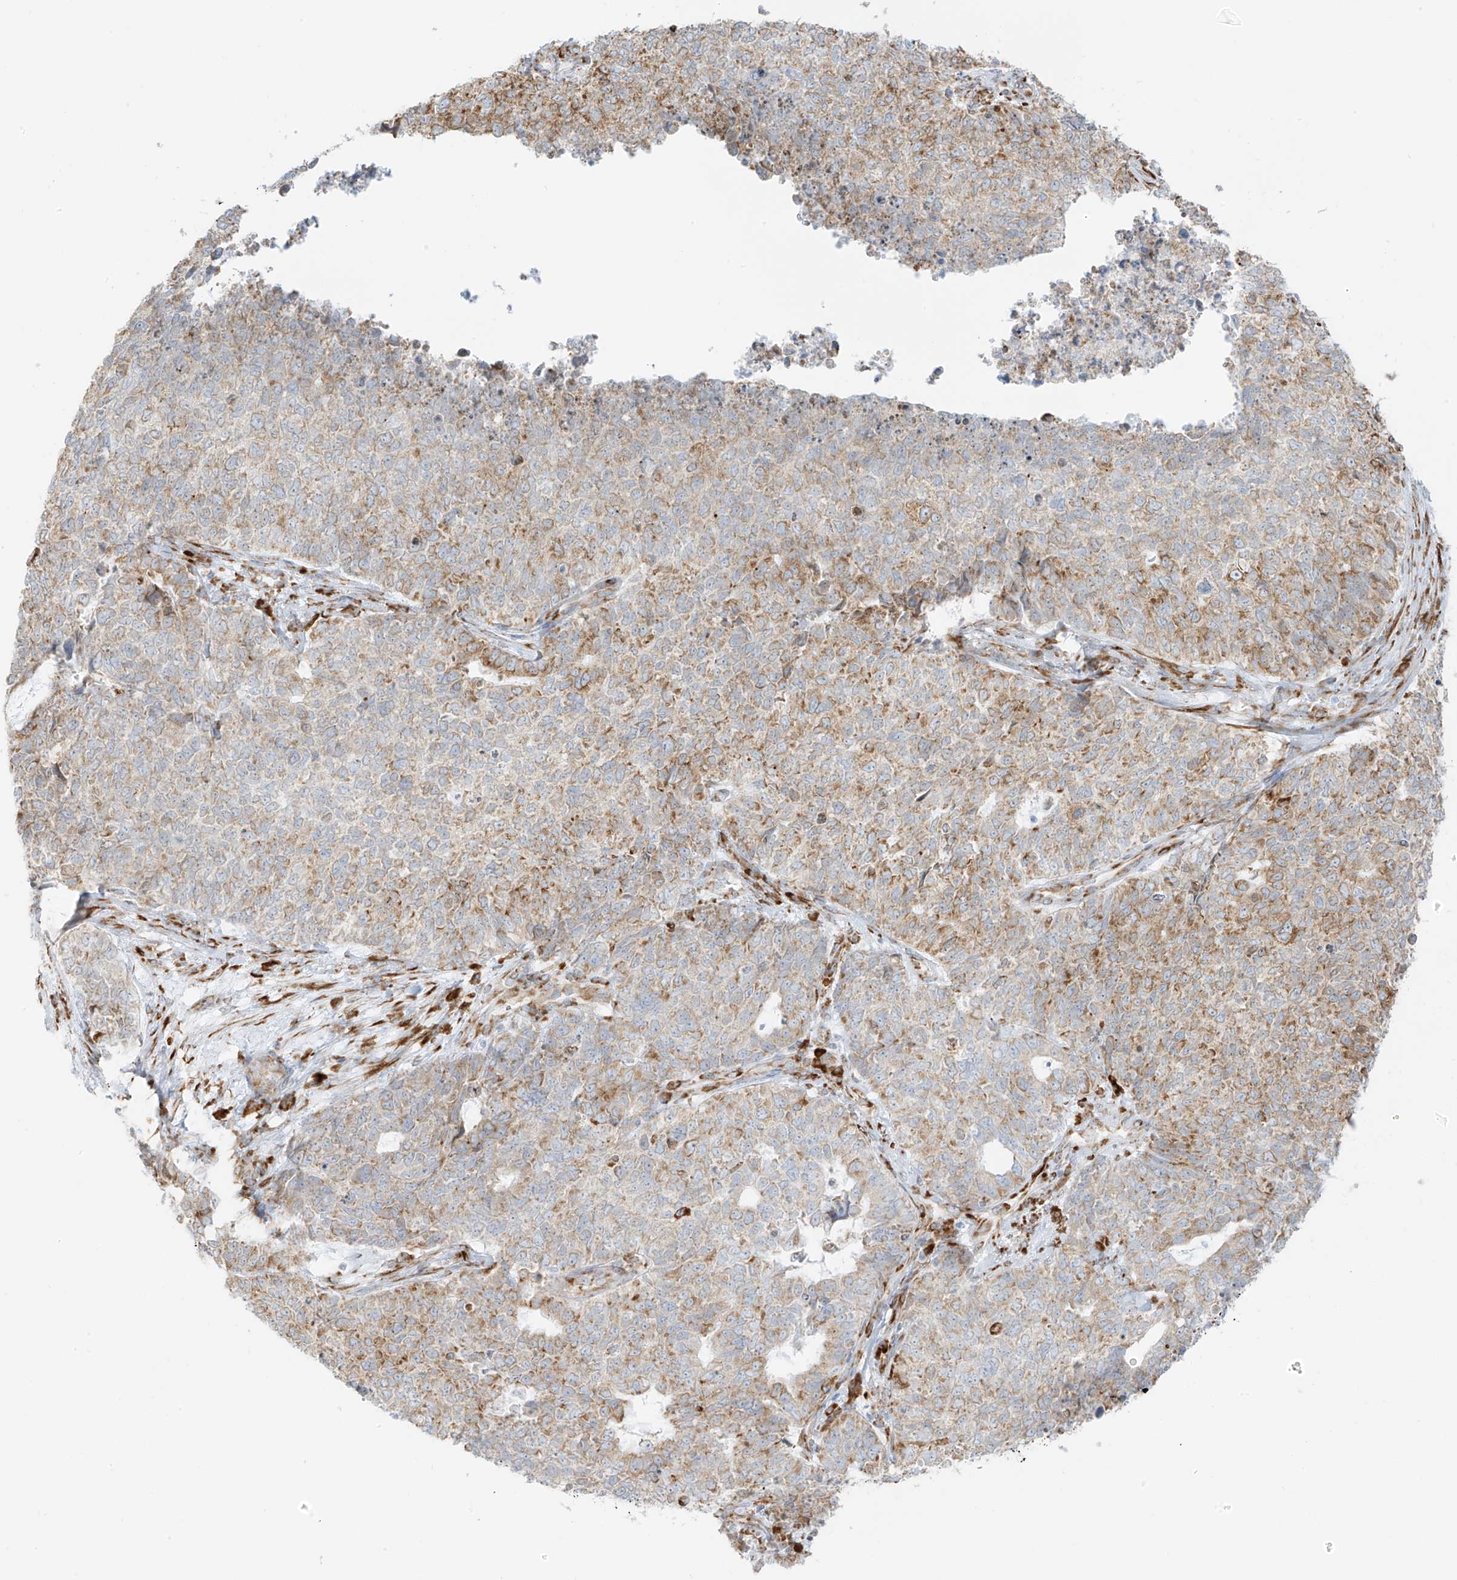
{"staining": {"intensity": "moderate", "quantity": "25%-75%", "location": "cytoplasmic/membranous"}, "tissue": "cervical cancer", "cell_type": "Tumor cells", "image_type": "cancer", "snomed": [{"axis": "morphology", "description": "Squamous cell carcinoma, NOS"}, {"axis": "topography", "description": "Cervix"}], "caption": "Immunohistochemistry micrograph of human squamous cell carcinoma (cervical) stained for a protein (brown), which exhibits medium levels of moderate cytoplasmic/membranous expression in approximately 25%-75% of tumor cells.", "gene": "LRRC59", "patient": {"sex": "female", "age": 63}}